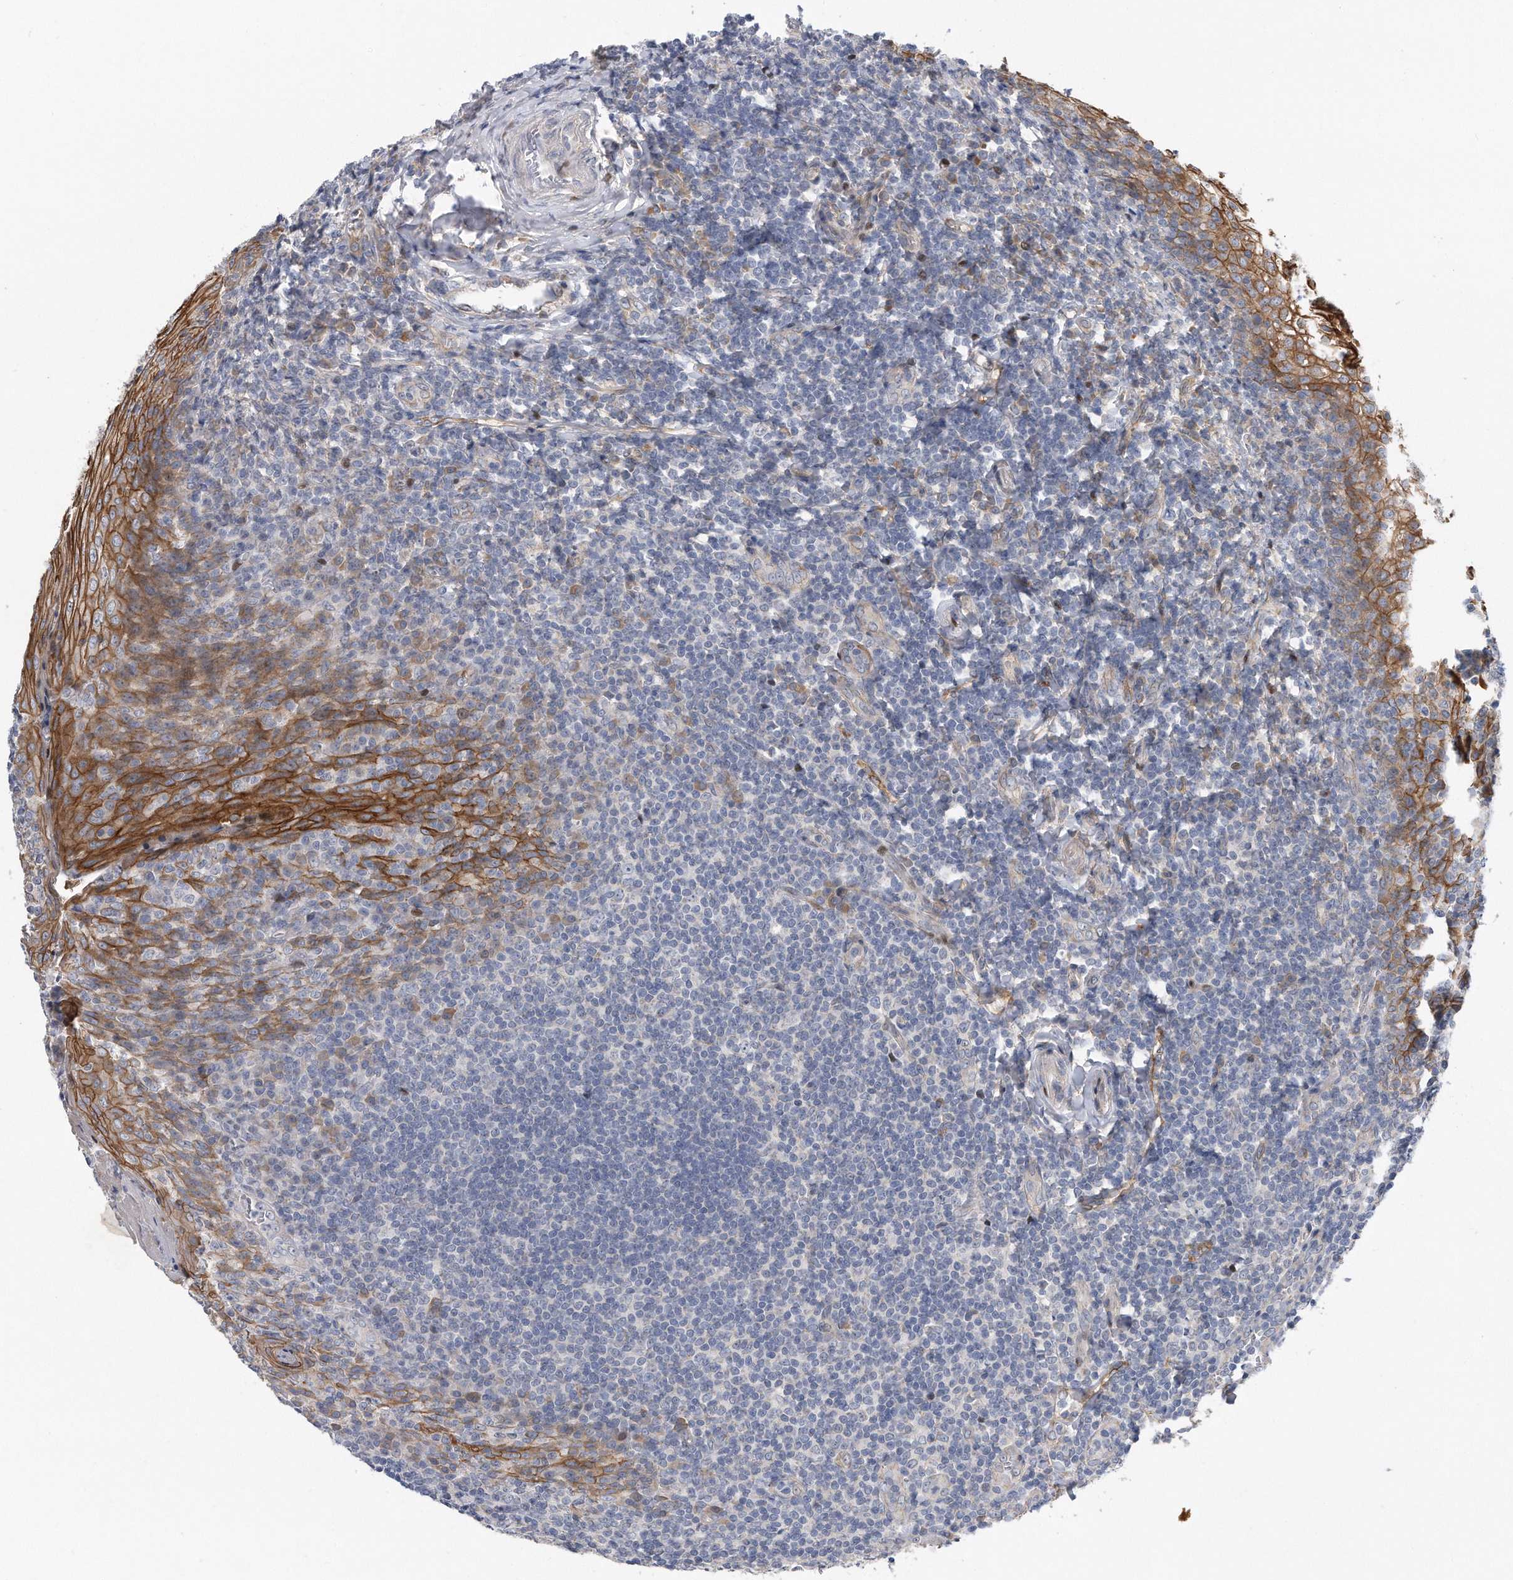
{"staining": {"intensity": "negative", "quantity": "none", "location": "none"}, "tissue": "tonsil", "cell_type": "Germinal center cells", "image_type": "normal", "snomed": [{"axis": "morphology", "description": "Normal tissue, NOS"}, {"axis": "topography", "description": "Tonsil"}], "caption": "Micrograph shows no protein staining in germinal center cells of unremarkable tonsil. Nuclei are stained in blue.", "gene": "CDH12", "patient": {"sex": "male", "age": 27}}